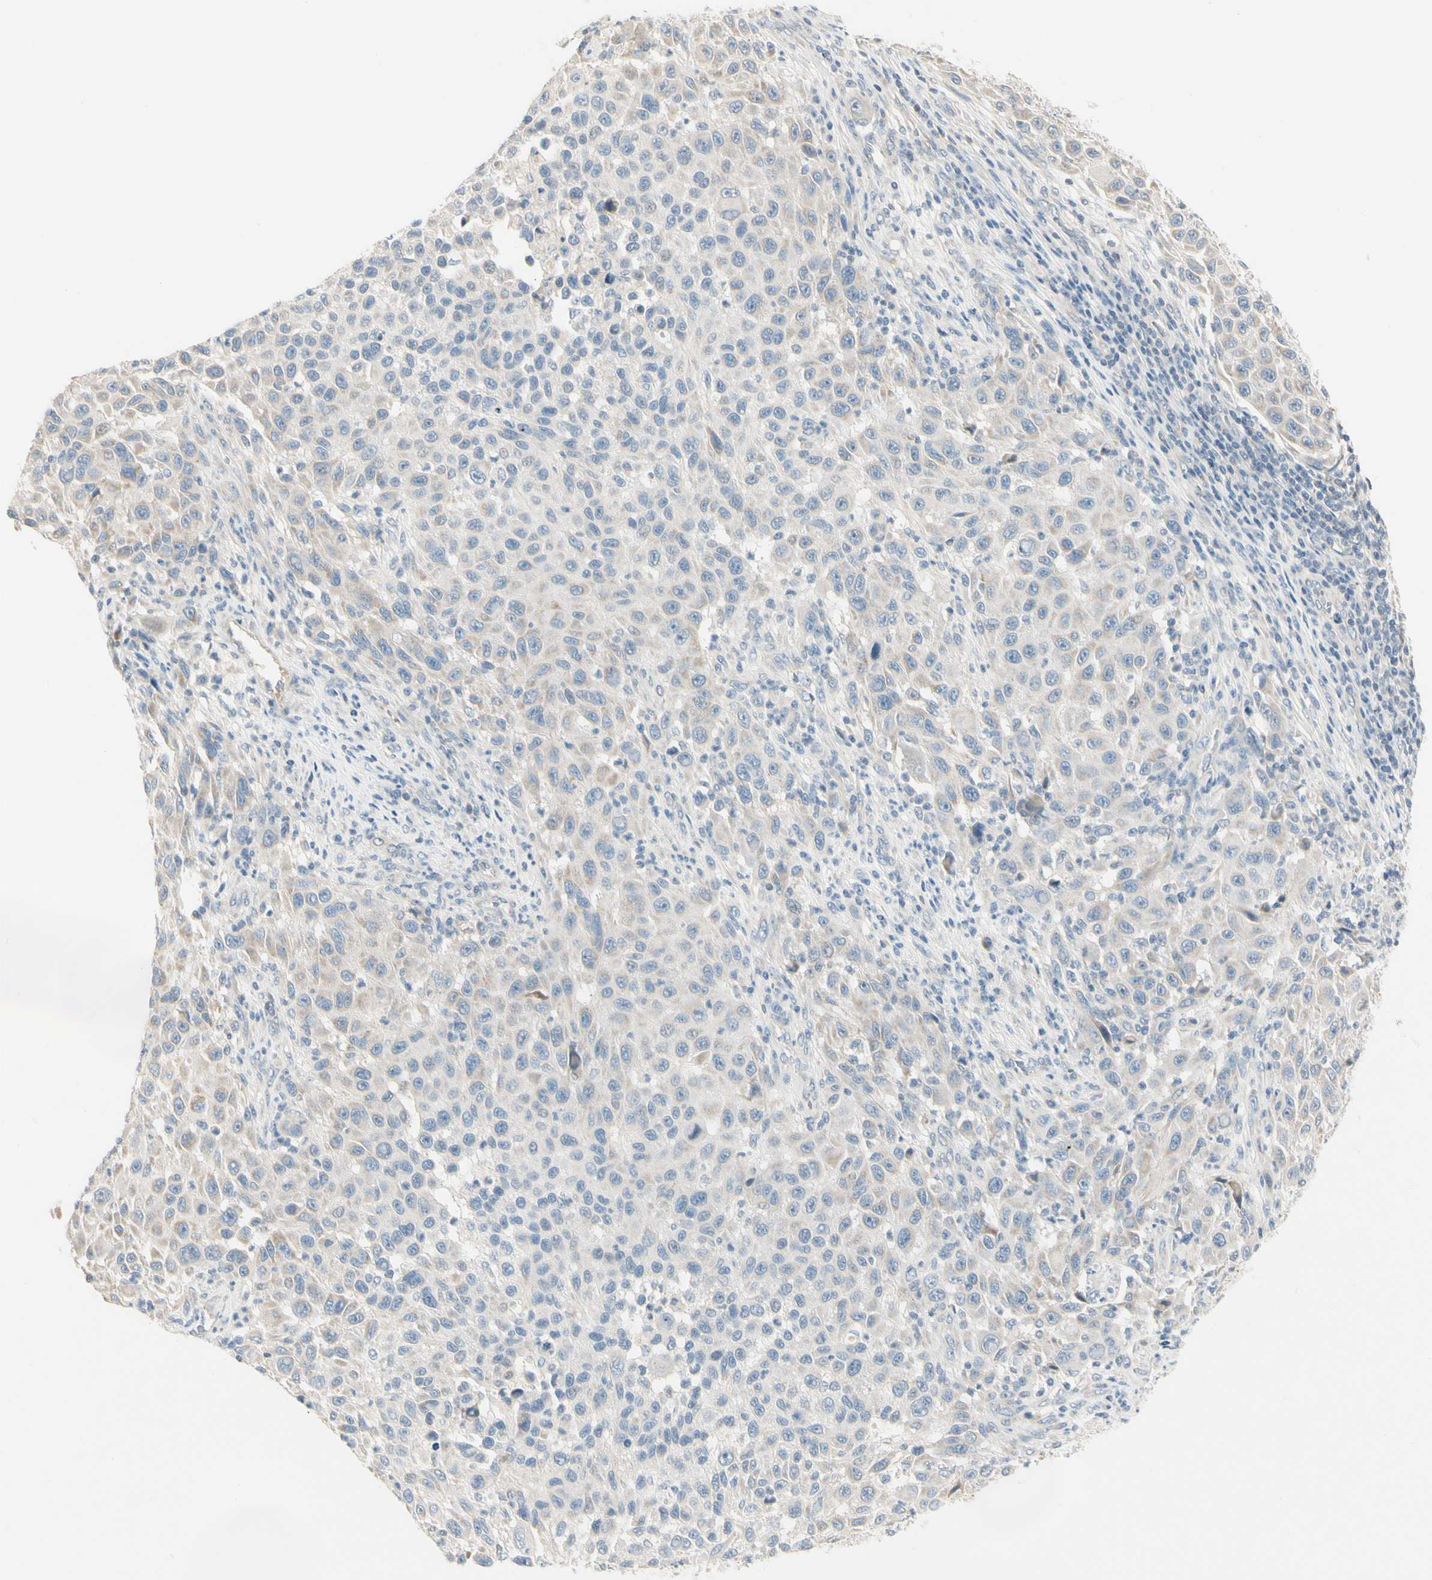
{"staining": {"intensity": "weak", "quantity": "<25%", "location": "cytoplasmic/membranous"}, "tissue": "melanoma", "cell_type": "Tumor cells", "image_type": "cancer", "snomed": [{"axis": "morphology", "description": "Malignant melanoma, Metastatic site"}, {"axis": "topography", "description": "Lymph node"}], "caption": "Immunohistochemical staining of malignant melanoma (metastatic site) demonstrates no significant expression in tumor cells.", "gene": "ALDH18A1", "patient": {"sex": "male", "age": 61}}